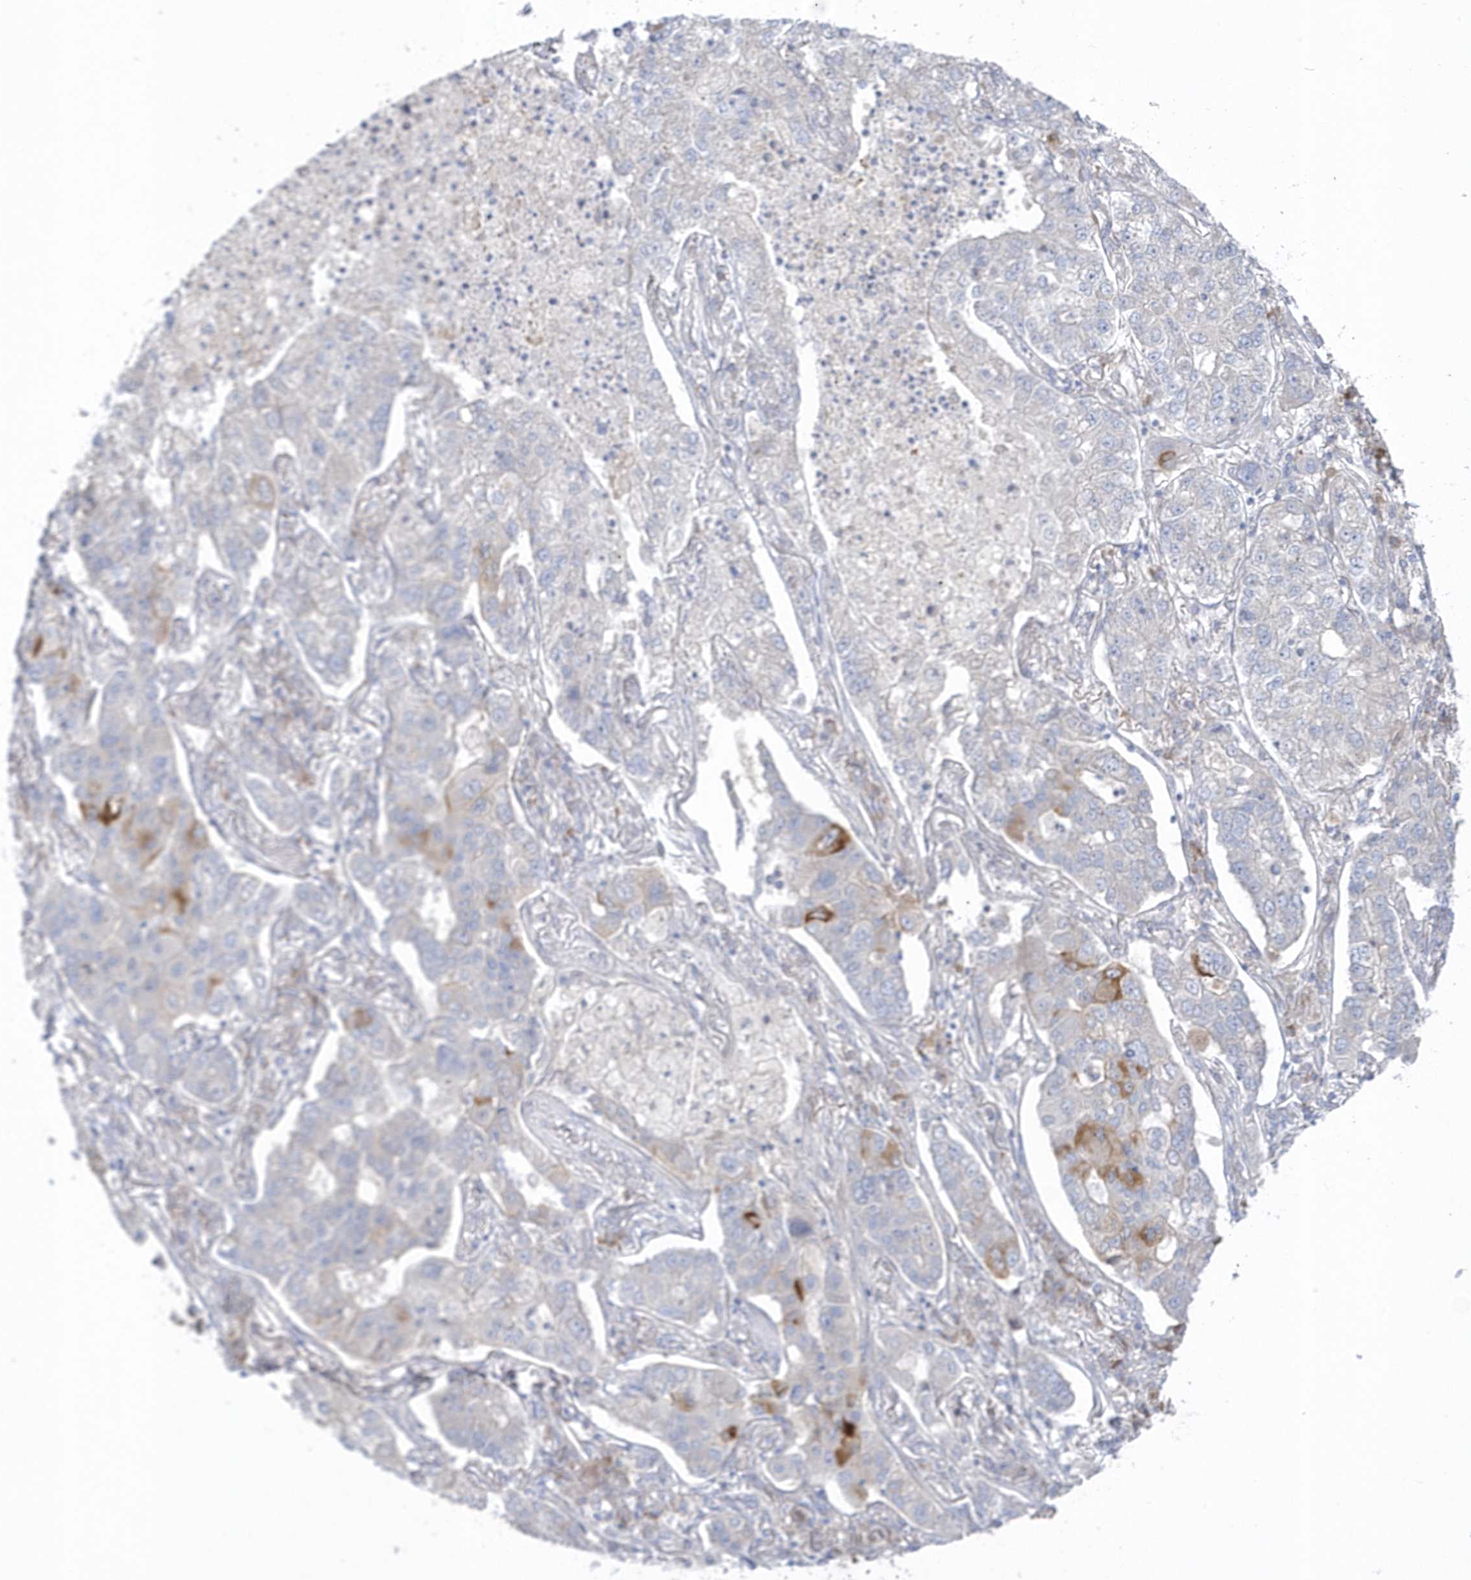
{"staining": {"intensity": "moderate", "quantity": "<25%", "location": "cytoplasmic/membranous"}, "tissue": "lung cancer", "cell_type": "Tumor cells", "image_type": "cancer", "snomed": [{"axis": "morphology", "description": "Adenocarcinoma, NOS"}, {"axis": "topography", "description": "Lung"}], "caption": "Immunohistochemistry image of neoplastic tissue: human adenocarcinoma (lung) stained using immunohistochemistry reveals low levels of moderate protein expression localized specifically in the cytoplasmic/membranous of tumor cells, appearing as a cytoplasmic/membranous brown color.", "gene": "SEMA3D", "patient": {"sex": "male", "age": 49}}